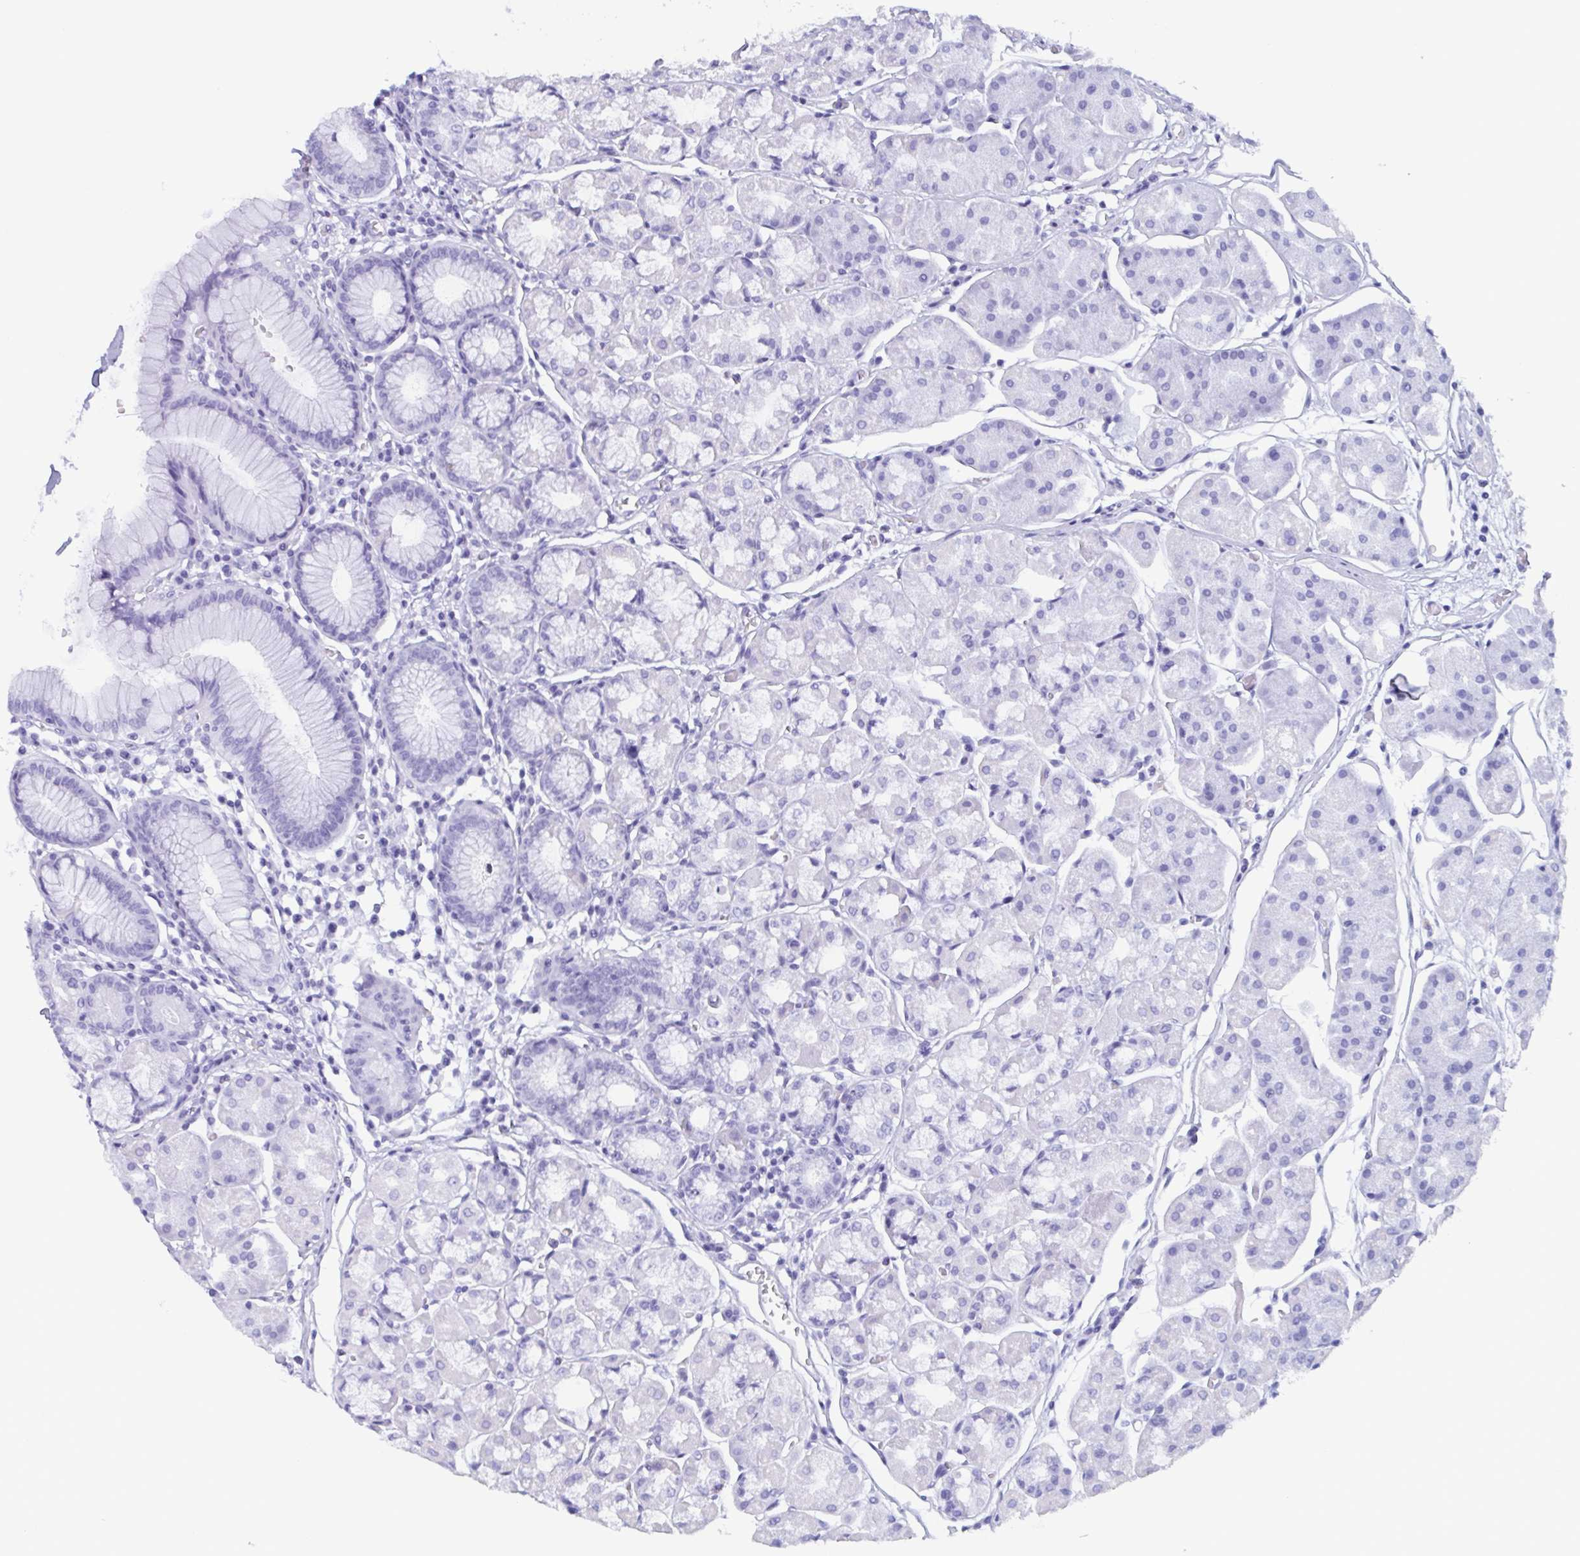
{"staining": {"intensity": "negative", "quantity": "none", "location": "none"}, "tissue": "stomach", "cell_type": "Glandular cells", "image_type": "normal", "snomed": [{"axis": "morphology", "description": "Normal tissue, NOS"}, {"axis": "topography", "description": "Stomach"}], "caption": "DAB immunohistochemical staining of normal human stomach shows no significant positivity in glandular cells.", "gene": "BPI", "patient": {"sex": "male", "age": 55}}